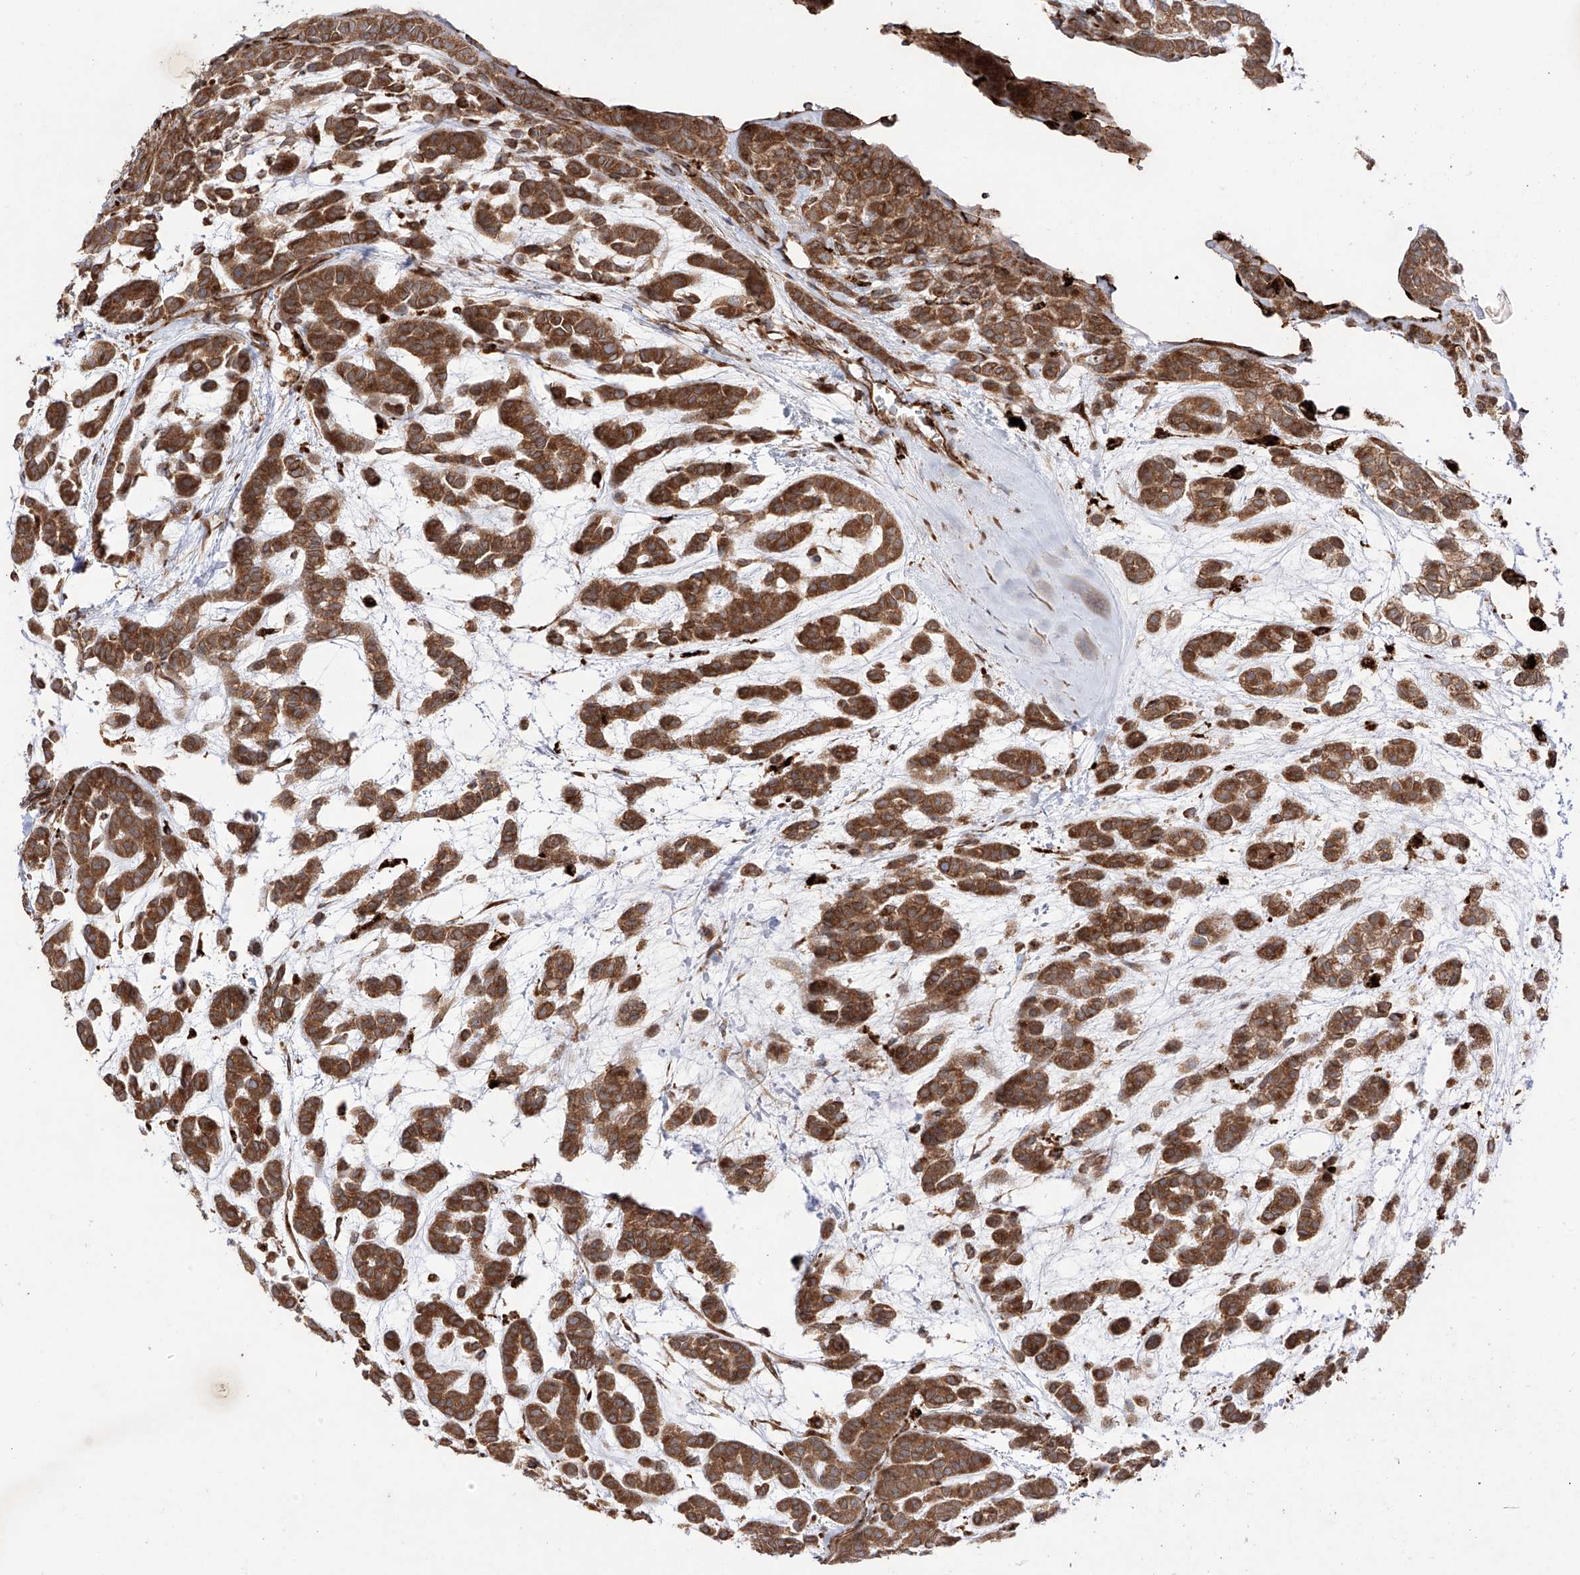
{"staining": {"intensity": "strong", "quantity": ">75%", "location": "cytoplasmic/membranous"}, "tissue": "head and neck cancer", "cell_type": "Tumor cells", "image_type": "cancer", "snomed": [{"axis": "morphology", "description": "Adenocarcinoma, NOS"}, {"axis": "morphology", "description": "Adenoma, NOS"}, {"axis": "topography", "description": "Head-Neck"}], "caption": "An image showing strong cytoplasmic/membranous positivity in about >75% of tumor cells in head and neck adenoma, as visualized by brown immunohistochemical staining.", "gene": "YKT6", "patient": {"sex": "female", "age": 55}}